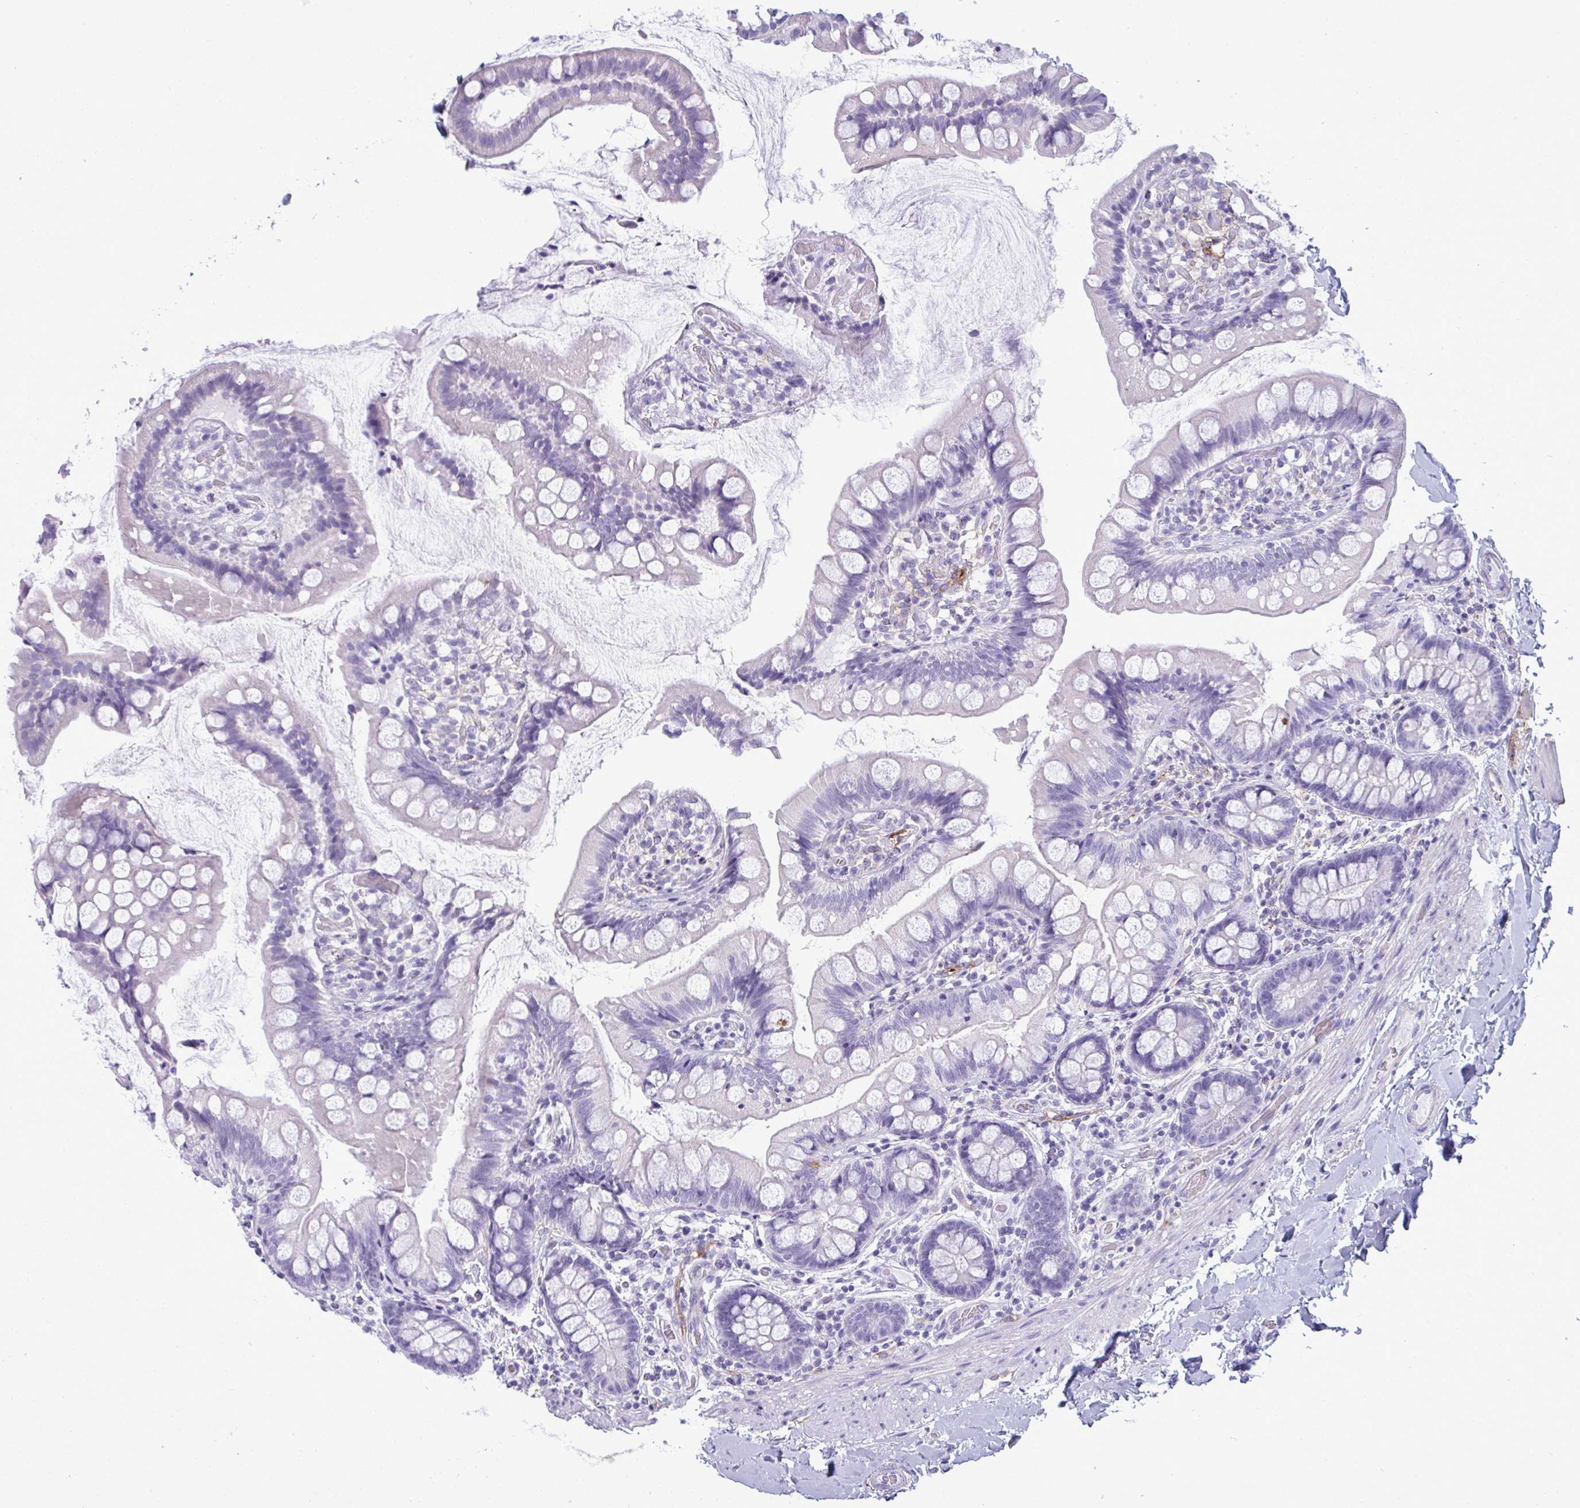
{"staining": {"intensity": "negative", "quantity": "none", "location": "none"}, "tissue": "small intestine", "cell_type": "Glandular cells", "image_type": "normal", "snomed": [{"axis": "morphology", "description": "Normal tissue, NOS"}, {"axis": "topography", "description": "Small intestine"}], "caption": "This is a photomicrograph of immunohistochemistry (IHC) staining of unremarkable small intestine, which shows no staining in glandular cells.", "gene": "MYH10", "patient": {"sex": "male", "age": 70}}